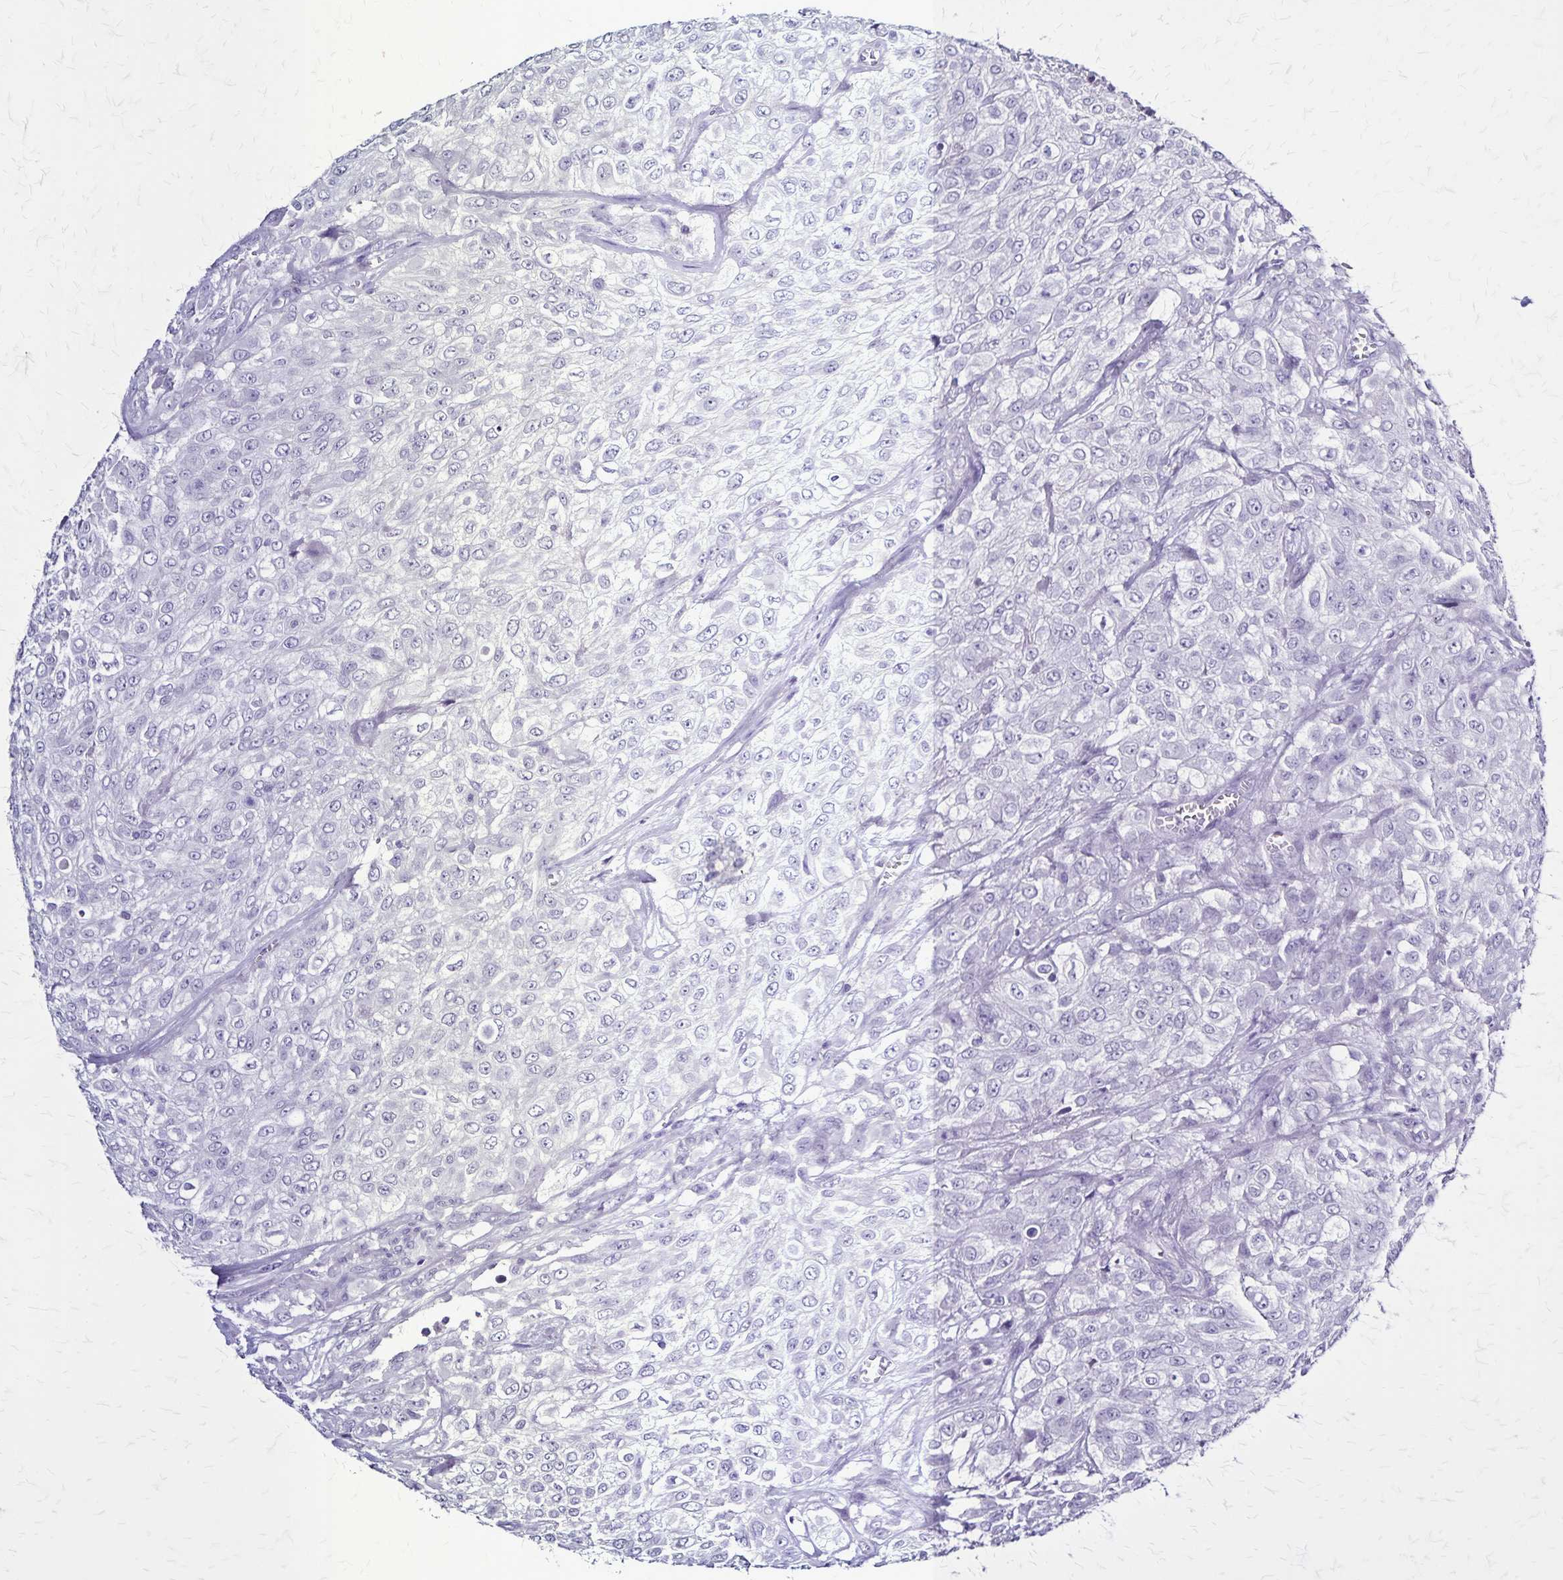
{"staining": {"intensity": "negative", "quantity": "none", "location": "none"}, "tissue": "urothelial cancer", "cell_type": "Tumor cells", "image_type": "cancer", "snomed": [{"axis": "morphology", "description": "Urothelial carcinoma, High grade"}, {"axis": "topography", "description": "Urinary bladder"}], "caption": "Human urothelial cancer stained for a protein using immunohistochemistry shows no staining in tumor cells.", "gene": "PLXNA4", "patient": {"sex": "male", "age": 57}}